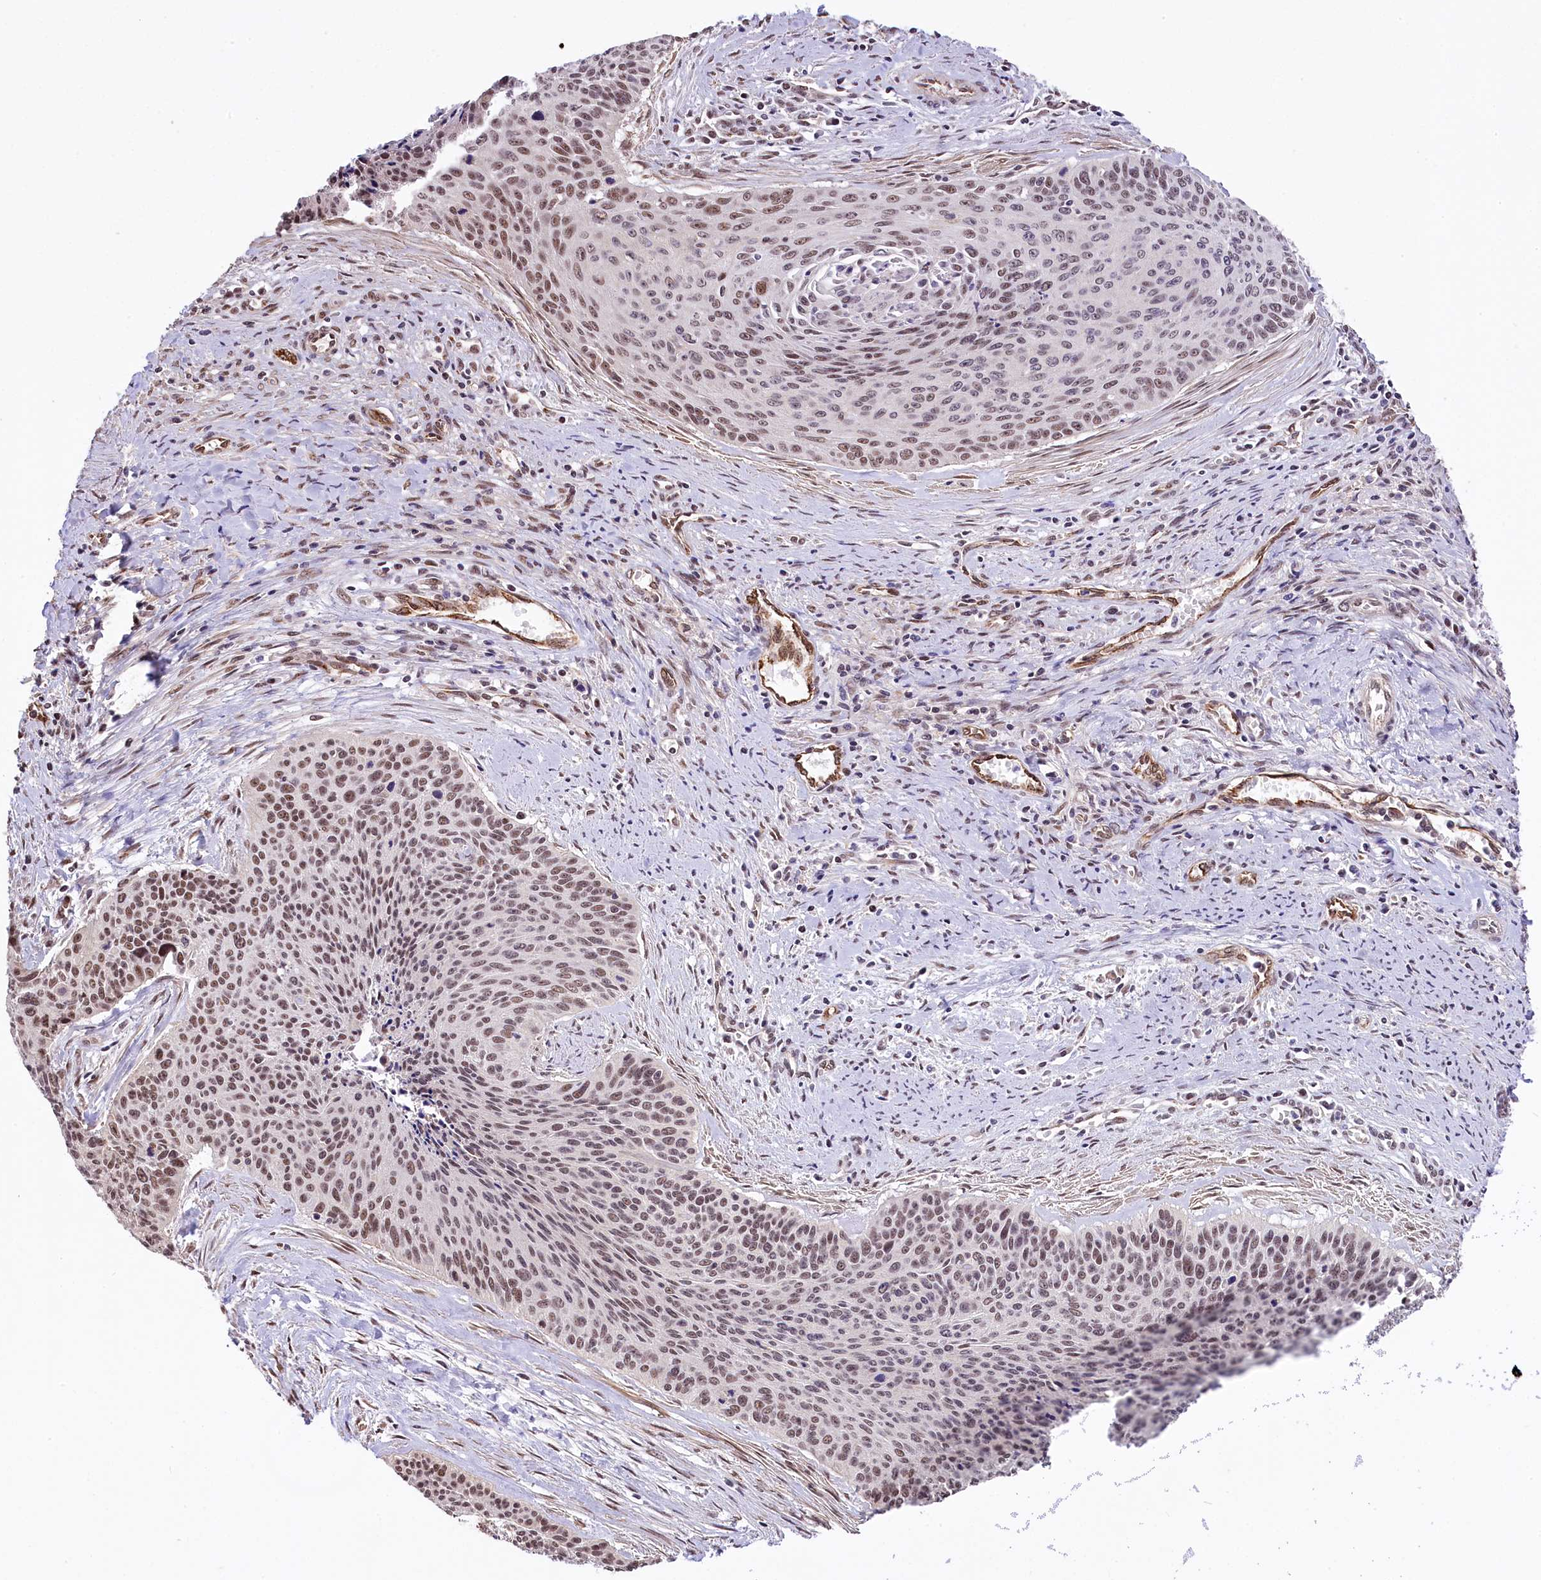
{"staining": {"intensity": "weak", "quantity": ">75%", "location": "nuclear"}, "tissue": "cervical cancer", "cell_type": "Tumor cells", "image_type": "cancer", "snomed": [{"axis": "morphology", "description": "Squamous cell carcinoma, NOS"}, {"axis": "topography", "description": "Cervix"}], "caption": "The image shows immunohistochemical staining of squamous cell carcinoma (cervical). There is weak nuclear expression is seen in about >75% of tumor cells. Immunohistochemistry stains the protein of interest in brown and the nuclei are stained blue.", "gene": "MRPL54", "patient": {"sex": "female", "age": 55}}